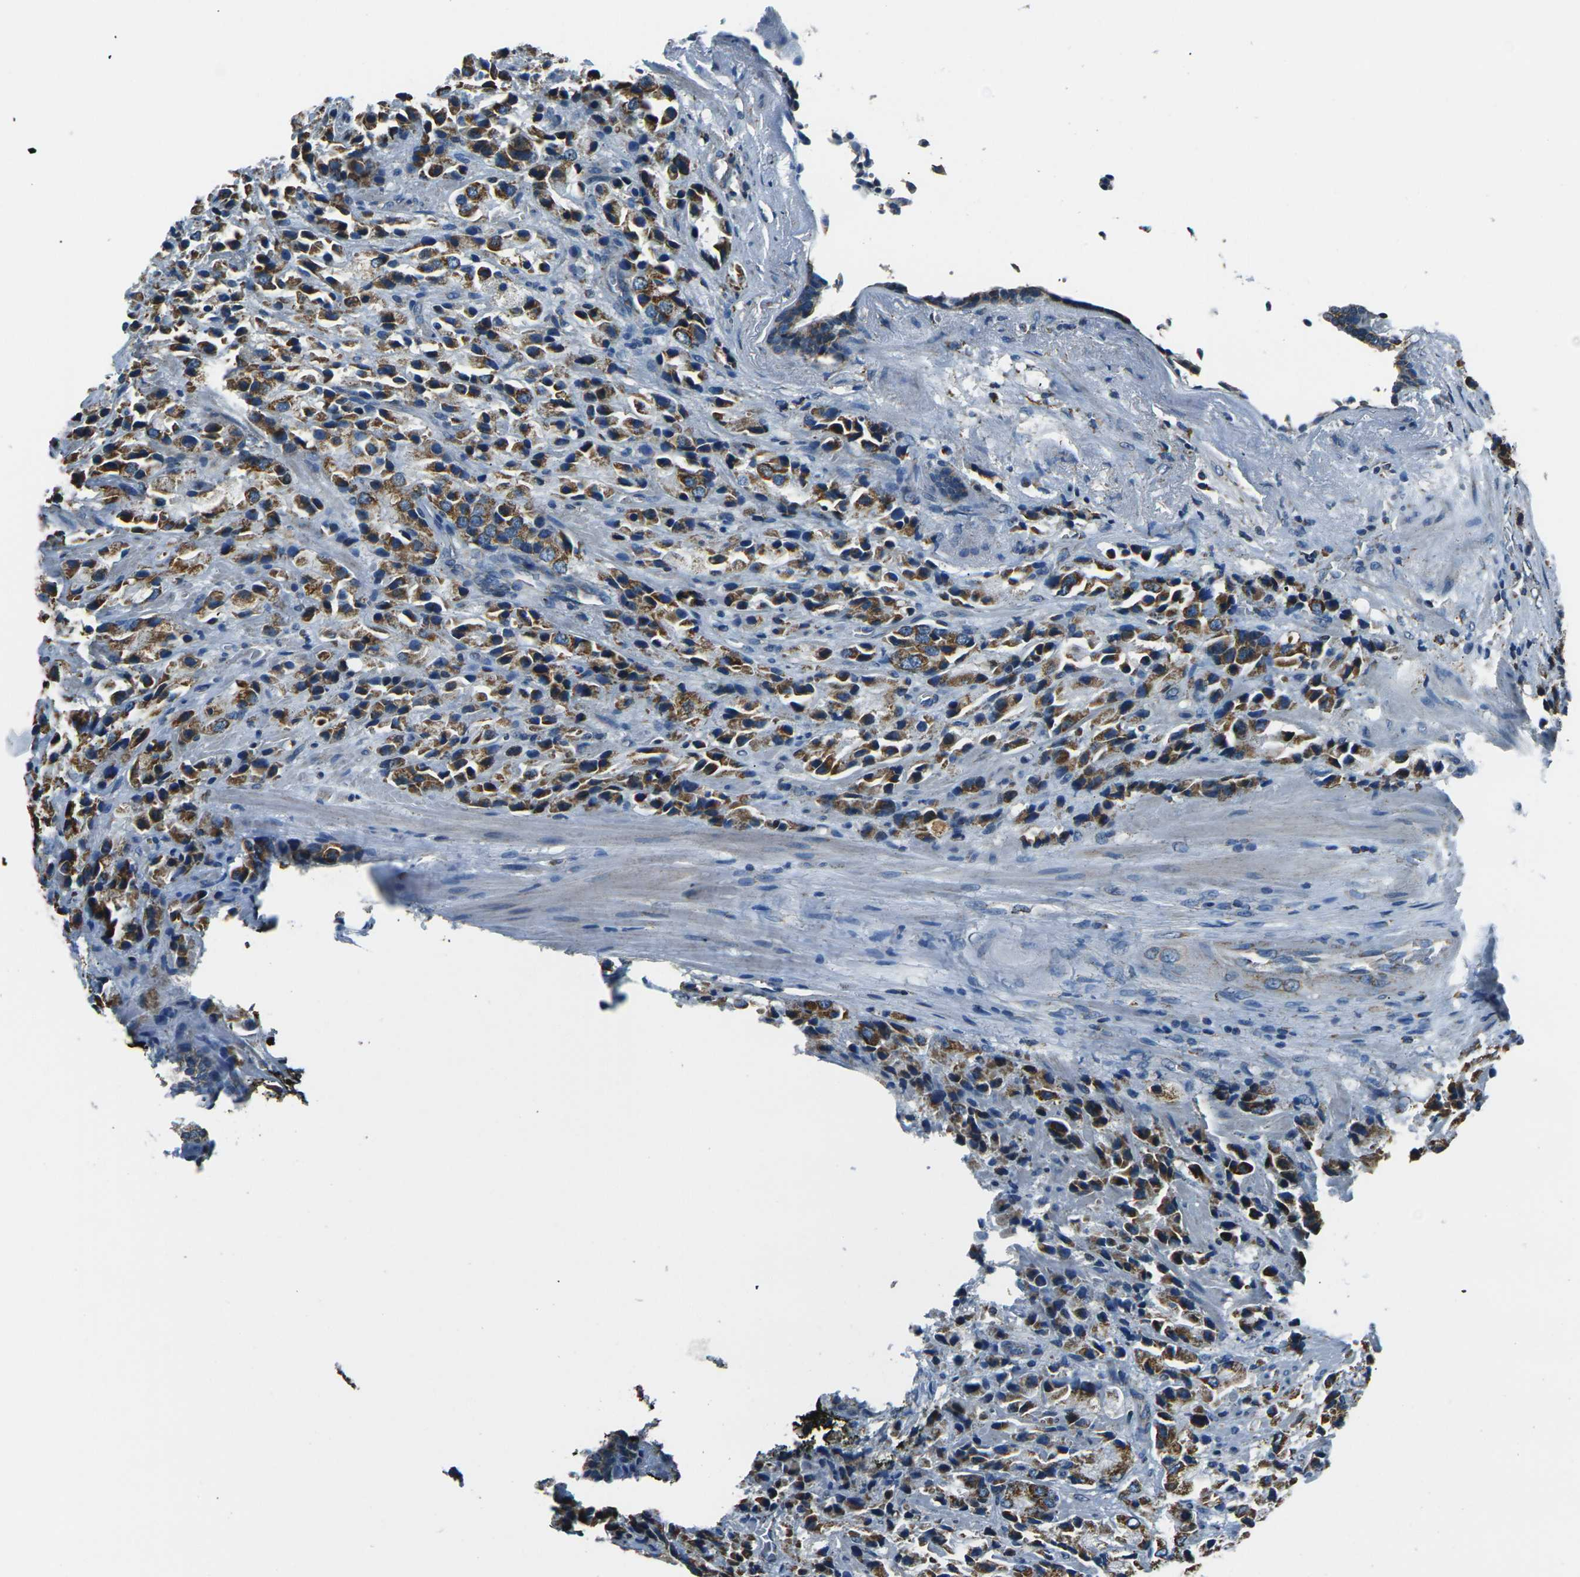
{"staining": {"intensity": "moderate", "quantity": ">75%", "location": "cytoplasmic/membranous"}, "tissue": "prostate cancer", "cell_type": "Tumor cells", "image_type": "cancer", "snomed": [{"axis": "morphology", "description": "Adenocarcinoma, High grade"}, {"axis": "topography", "description": "Prostate"}], "caption": "Approximately >75% of tumor cells in prostate cancer (adenocarcinoma (high-grade)) exhibit moderate cytoplasmic/membranous protein staining as visualized by brown immunohistochemical staining.", "gene": "IRF3", "patient": {"sex": "male", "age": 70}}